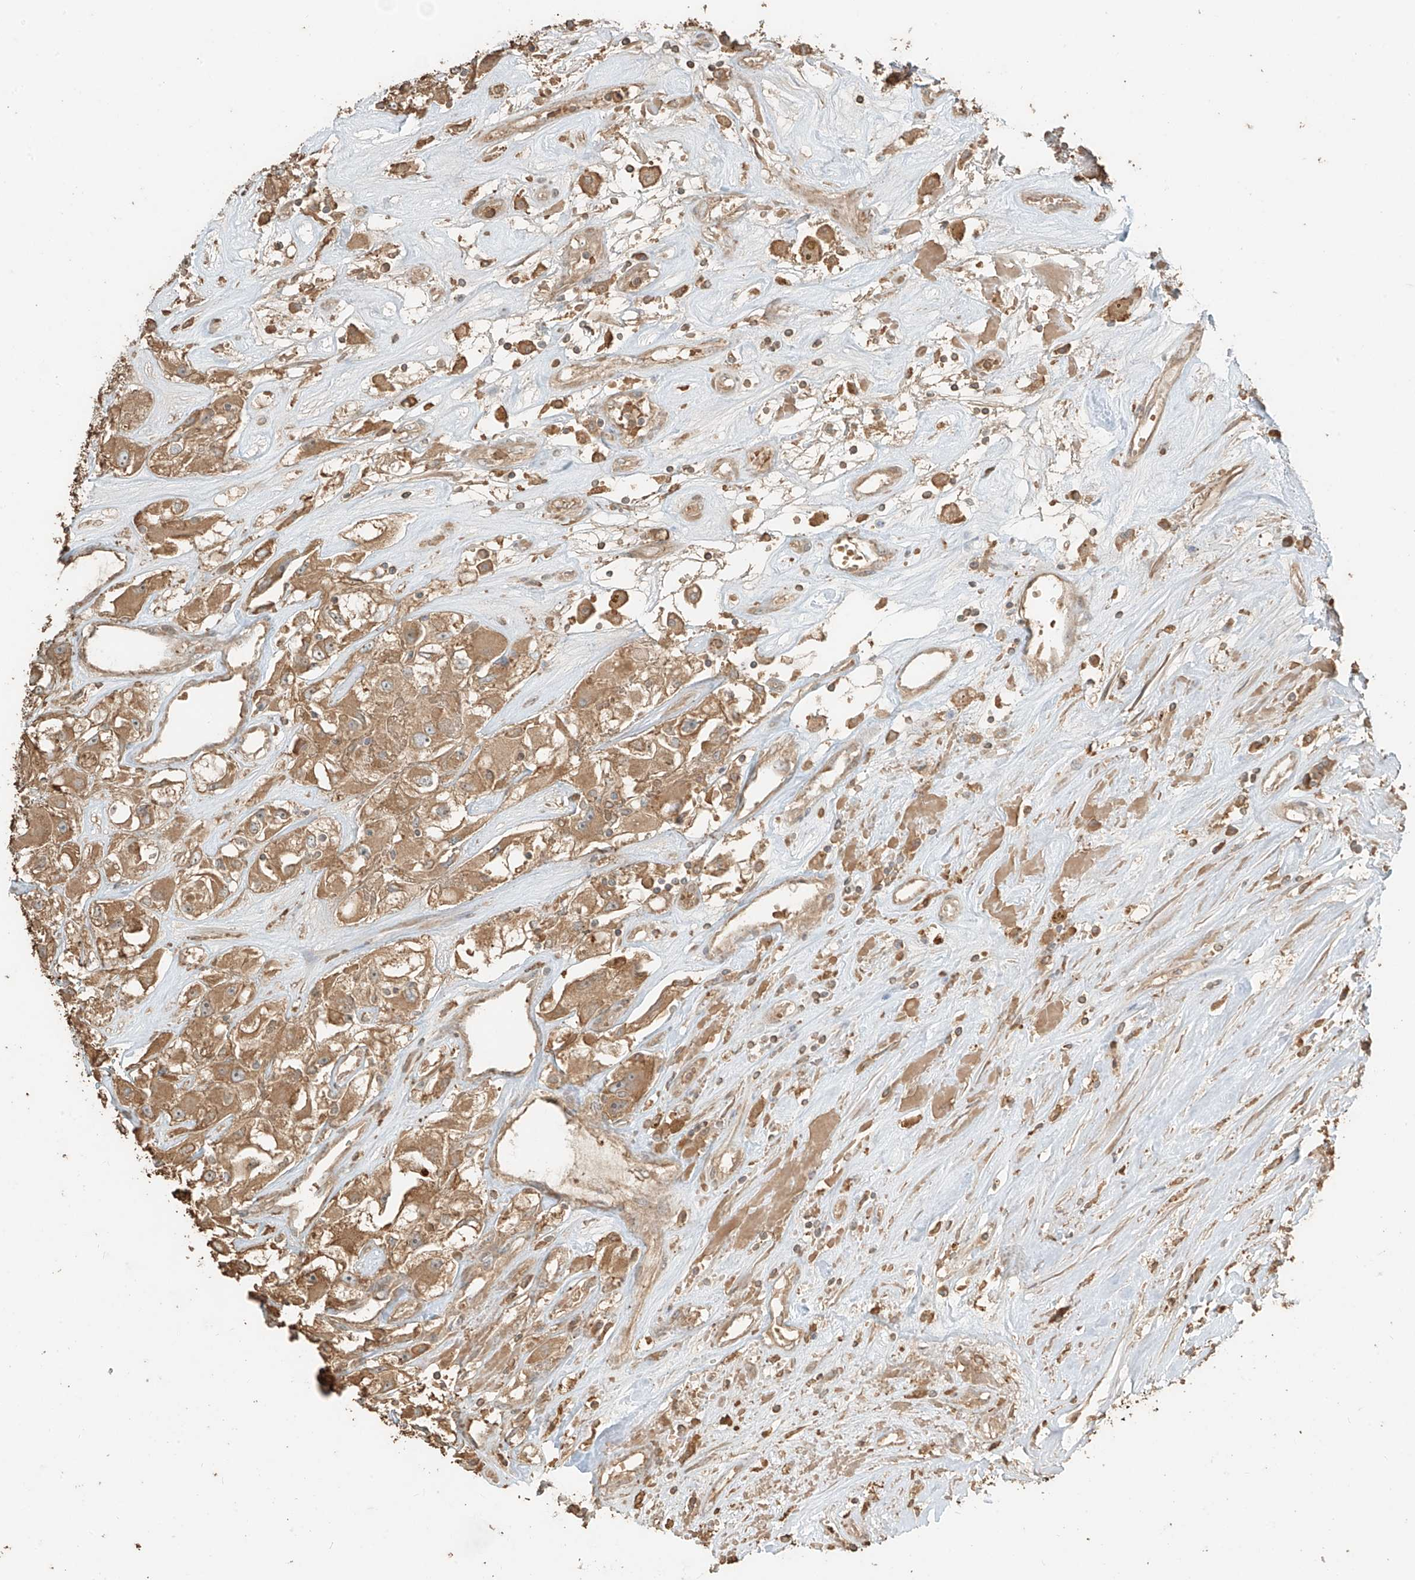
{"staining": {"intensity": "moderate", "quantity": ">75%", "location": "cytoplasmic/membranous"}, "tissue": "renal cancer", "cell_type": "Tumor cells", "image_type": "cancer", "snomed": [{"axis": "morphology", "description": "Adenocarcinoma, NOS"}, {"axis": "topography", "description": "Kidney"}], "caption": "Immunohistochemistry of human renal adenocarcinoma demonstrates medium levels of moderate cytoplasmic/membranous positivity in about >75% of tumor cells.", "gene": "RFTN2", "patient": {"sex": "female", "age": 52}}